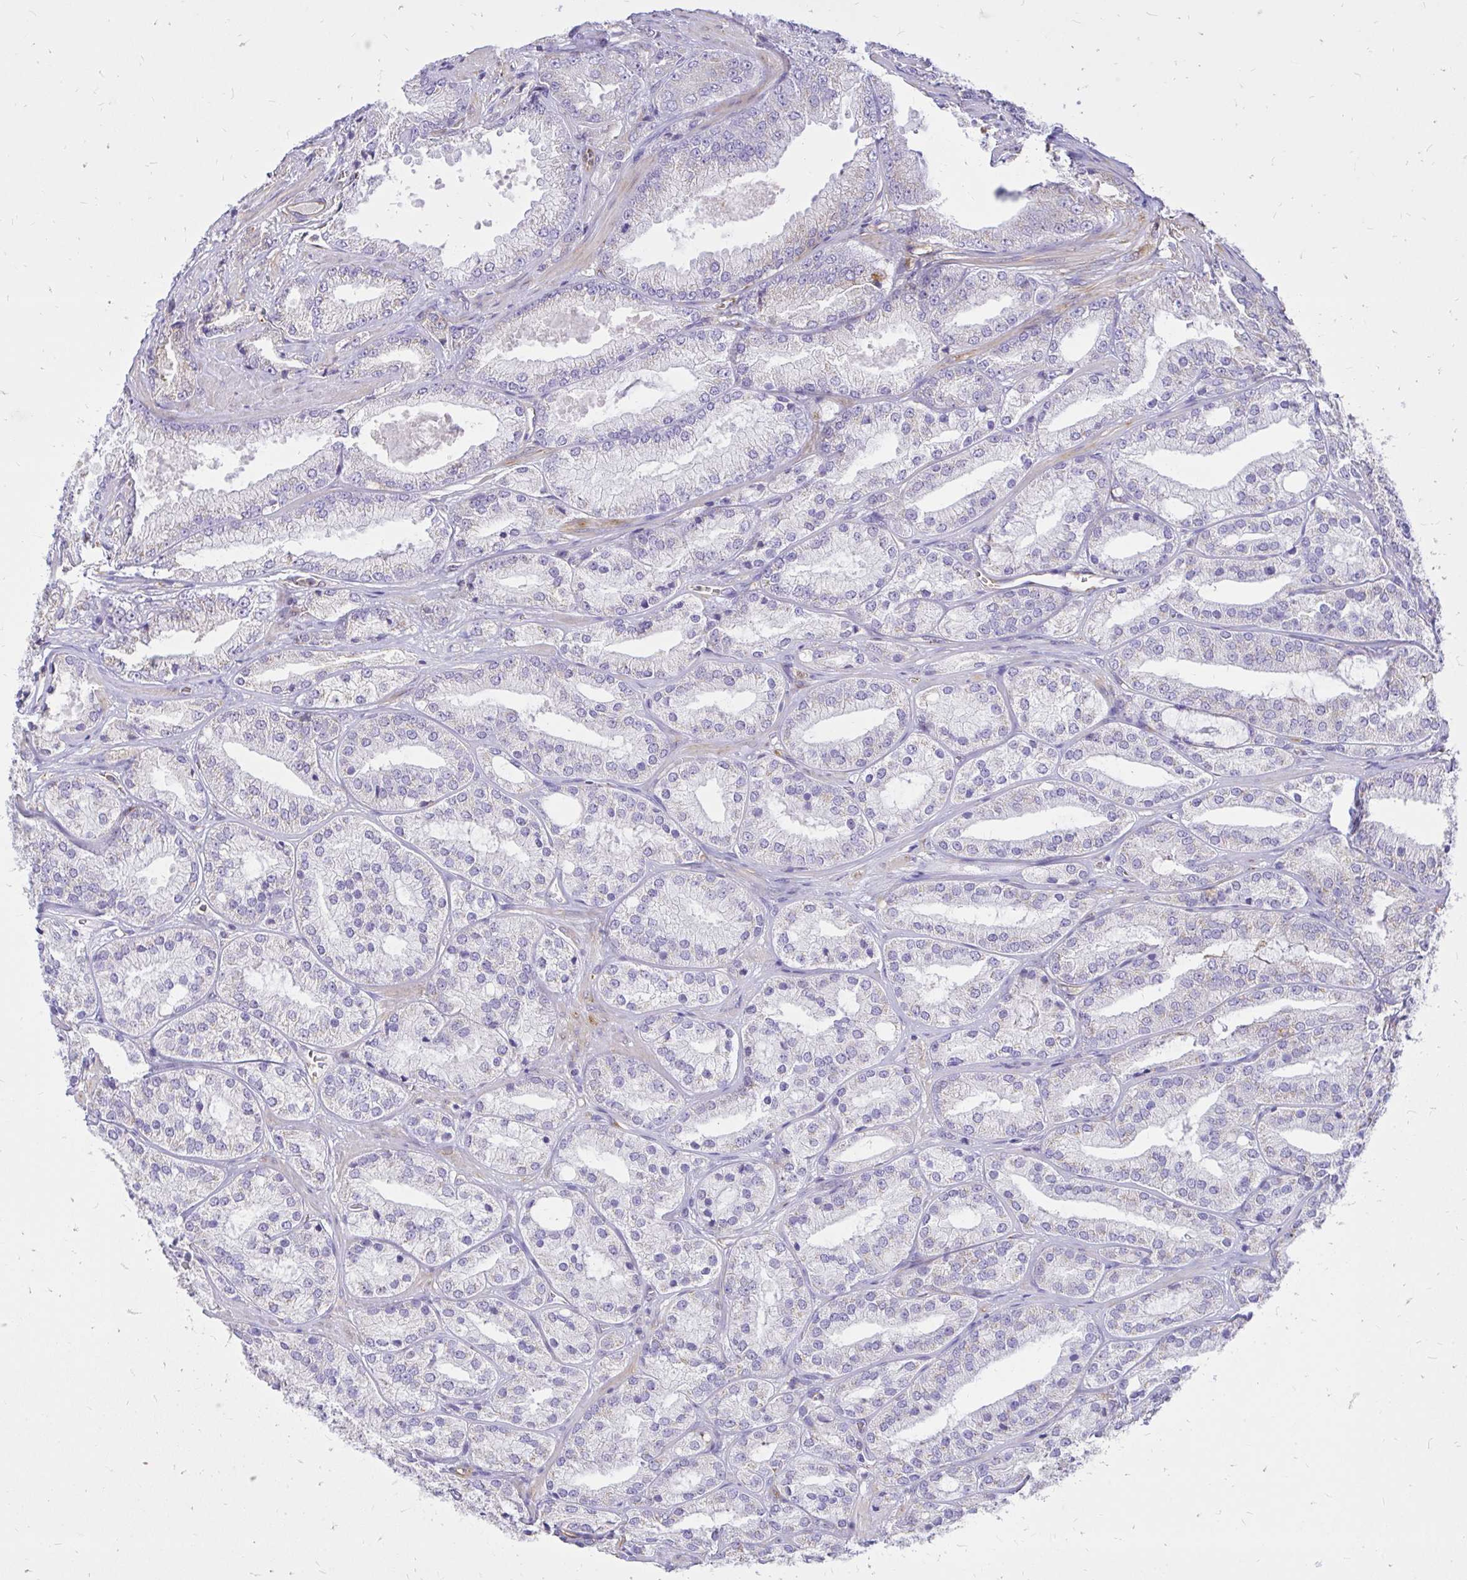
{"staining": {"intensity": "moderate", "quantity": "<25%", "location": "cytoplasmic/membranous"}, "tissue": "prostate cancer", "cell_type": "Tumor cells", "image_type": "cancer", "snomed": [{"axis": "morphology", "description": "Adenocarcinoma, High grade"}, {"axis": "topography", "description": "Prostate"}], "caption": "This histopathology image reveals prostate cancer stained with immunohistochemistry (IHC) to label a protein in brown. The cytoplasmic/membranous of tumor cells show moderate positivity for the protein. Nuclei are counter-stained blue.", "gene": "ABCB10", "patient": {"sex": "male", "age": 68}}